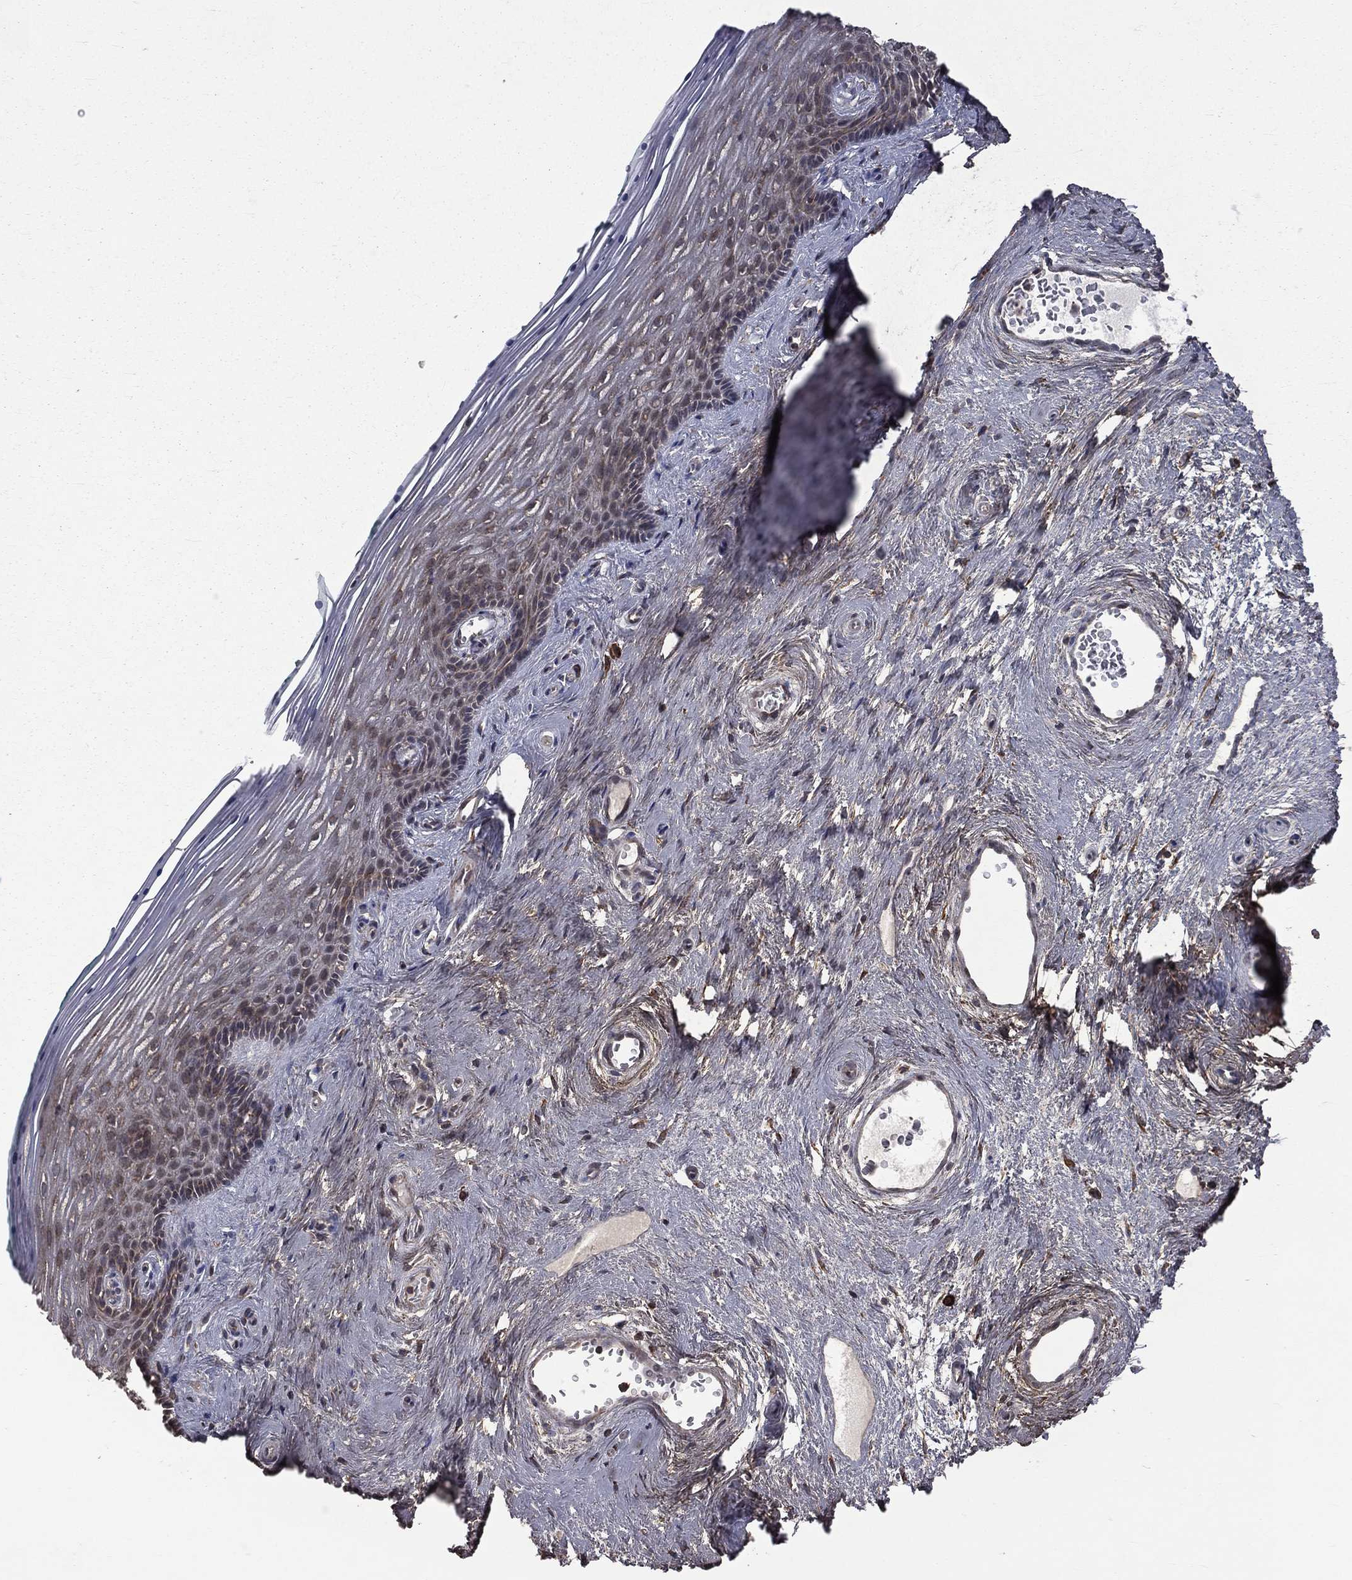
{"staining": {"intensity": "moderate", "quantity": "<25%", "location": "cytoplasmic/membranous"}, "tissue": "vagina", "cell_type": "Squamous epithelial cells", "image_type": "normal", "snomed": [{"axis": "morphology", "description": "Normal tissue, NOS"}, {"axis": "topography", "description": "Vagina"}], "caption": "This photomicrograph exhibits immunohistochemistry staining of unremarkable human vagina, with low moderate cytoplasmic/membranous expression in approximately <25% of squamous epithelial cells.", "gene": "OLFML1", "patient": {"sex": "female", "age": 45}}